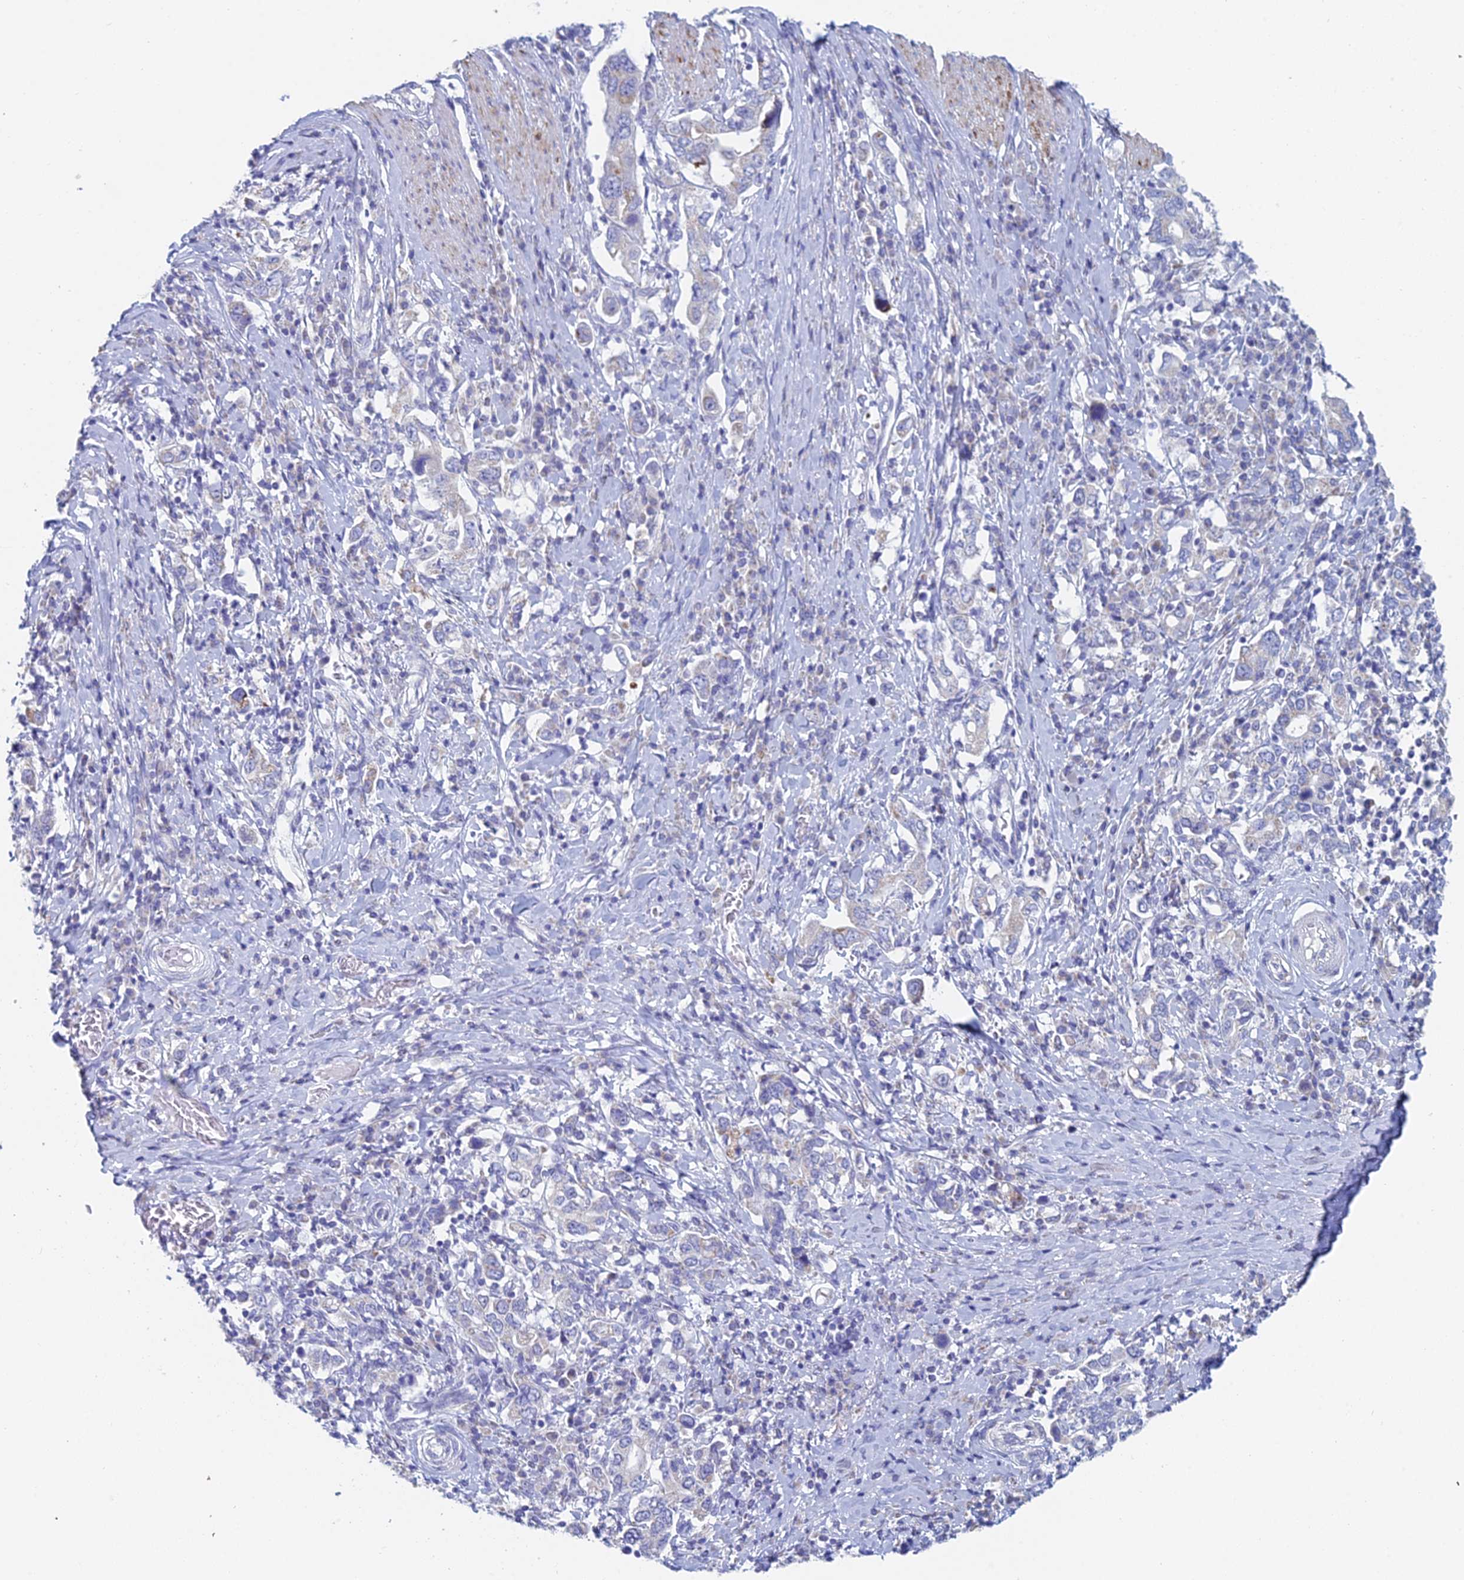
{"staining": {"intensity": "negative", "quantity": "none", "location": "none"}, "tissue": "stomach cancer", "cell_type": "Tumor cells", "image_type": "cancer", "snomed": [{"axis": "morphology", "description": "Adenocarcinoma, NOS"}, {"axis": "topography", "description": "Stomach, upper"}, {"axis": "topography", "description": "Stomach"}], "caption": "DAB immunohistochemical staining of human stomach cancer demonstrates no significant staining in tumor cells.", "gene": "ACSM1", "patient": {"sex": "male", "age": 62}}